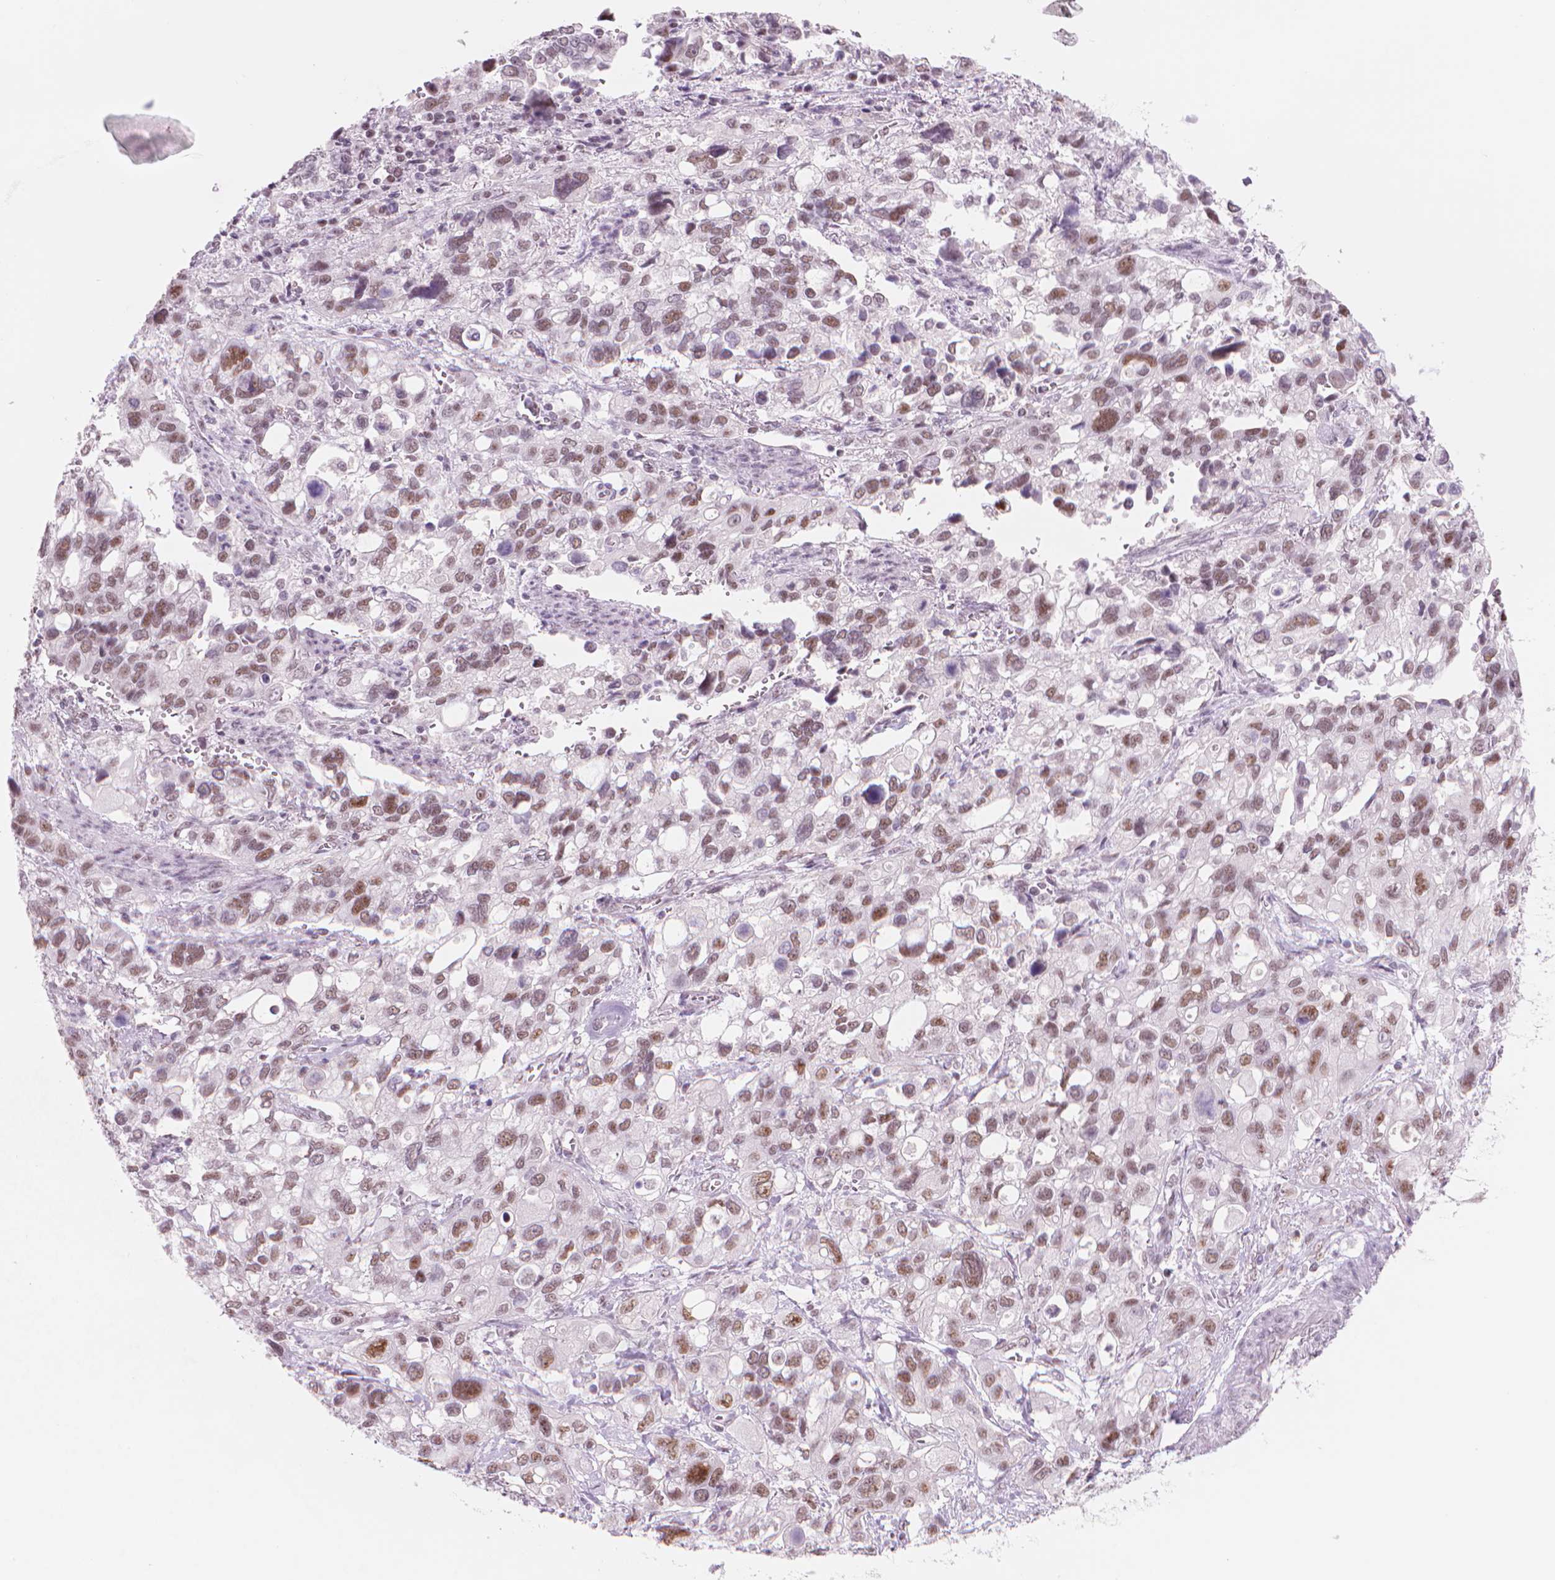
{"staining": {"intensity": "moderate", "quantity": ">75%", "location": "nuclear"}, "tissue": "stomach cancer", "cell_type": "Tumor cells", "image_type": "cancer", "snomed": [{"axis": "morphology", "description": "Adenocarcinoma, NOS"}, {"axis": "topography", "description": "Stomach, upper"}], "caption": "IHC (DAB (3,3'-diaminobenzidine)) staining of human adenocarcinoma (stomach) shows moderate nuclear protein positivity in about >75% of tumor cells. (DAB (3,3'-diaminobenzidine) = brown stain, brightfield microscopy at high magnification).", "gene": "POLR3D", "patient": {"sex": "female", "age": 81}}